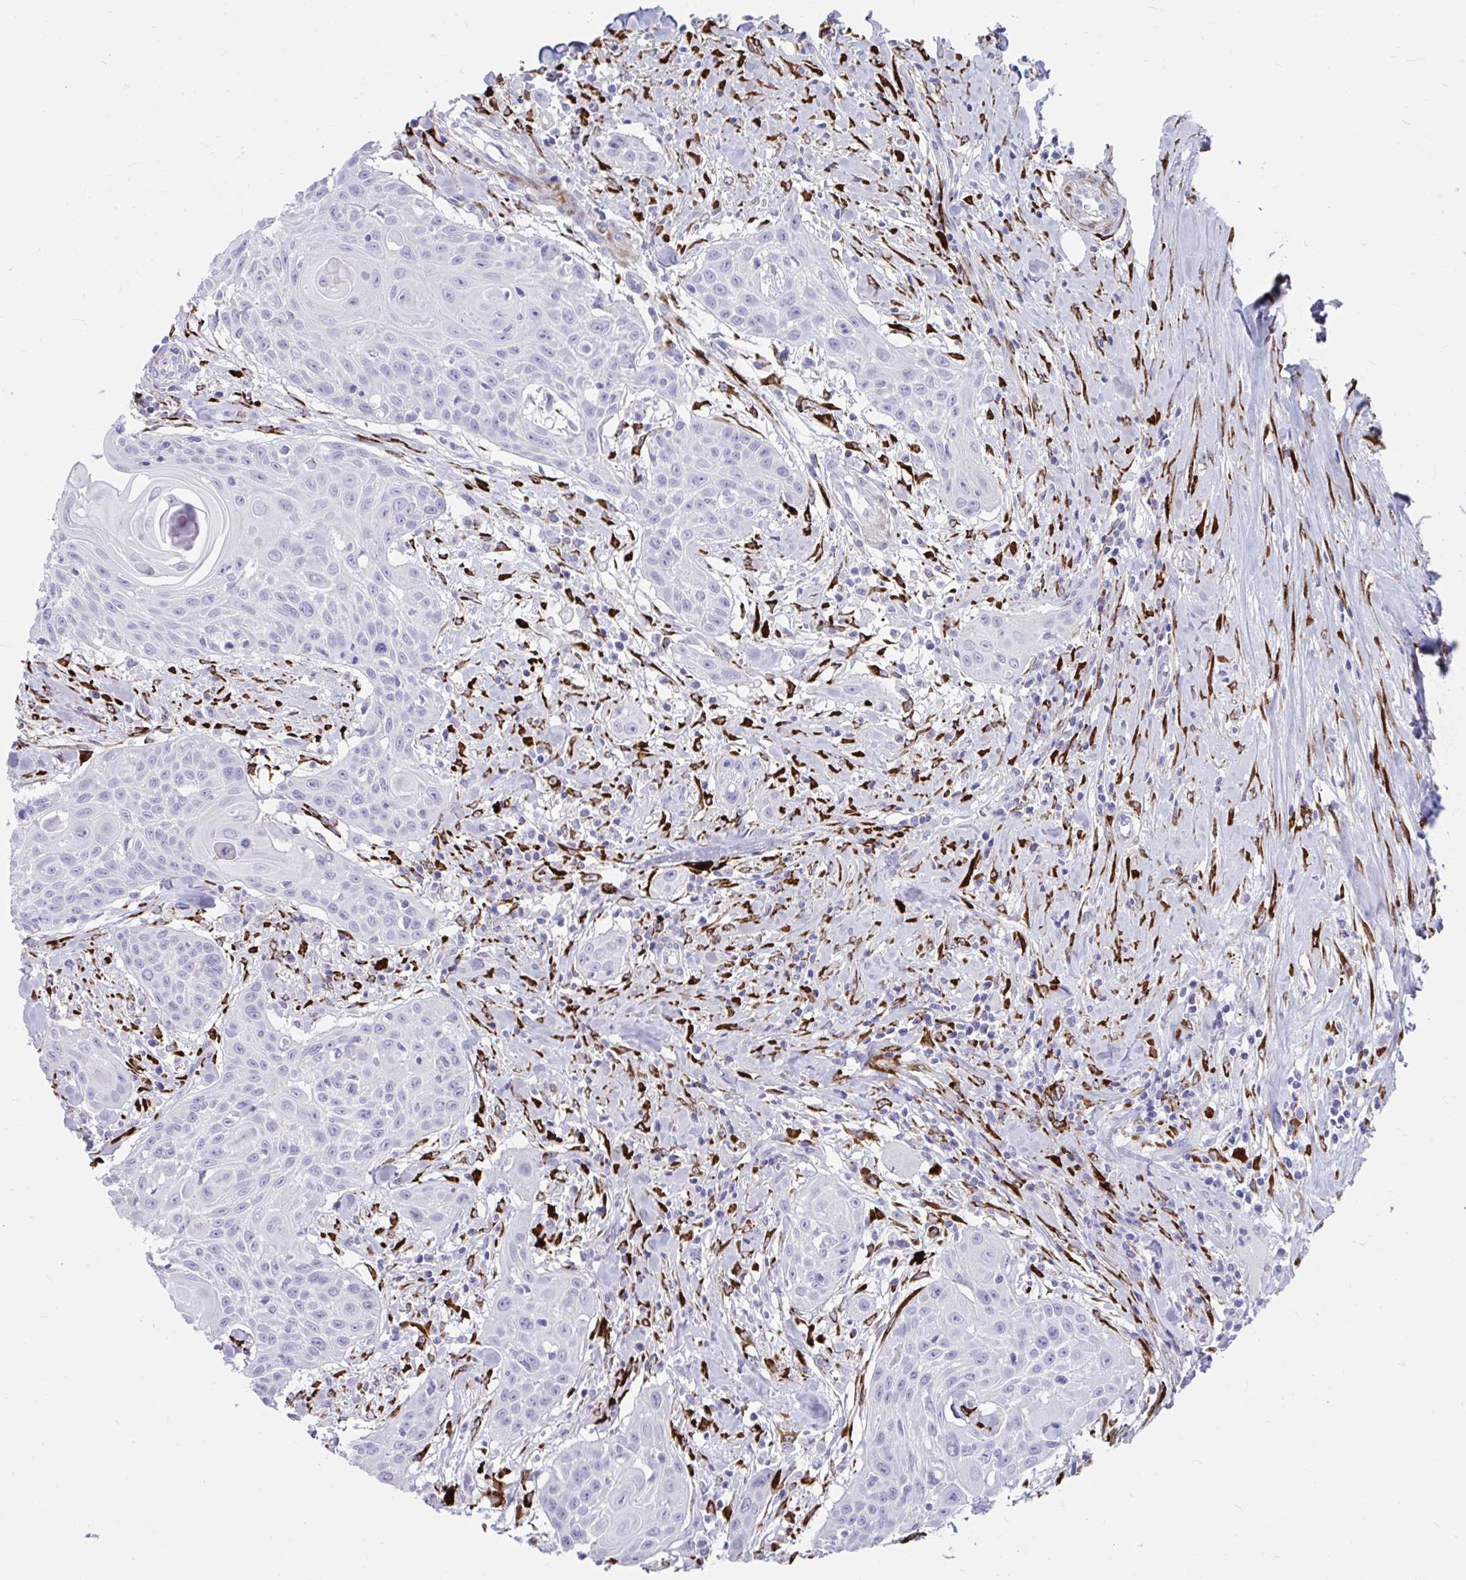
{"staining": {"intensity": "negative", "quantity": "none", "location": "none"}, "tissue": "head and neck cancer", "cell_type": "Tumor cells", "image_type": "cancer", "snomed": [{"axis": "morphology", "description": "Squamous cell carcinoma, NOS"}, {"axis": "topography", "description": "Lymph node"}, {"axis": "topography", "description": "Salivary gland"}, {"axis": "topography", "description": "Head-Neck"}], "caption": "Immunohistochemical staining of human head and neck cancer demonstrates no significant positivity in tumor cells.", "gene": "GRXCR2", "patient": {"sex": "female", "age": 74}}